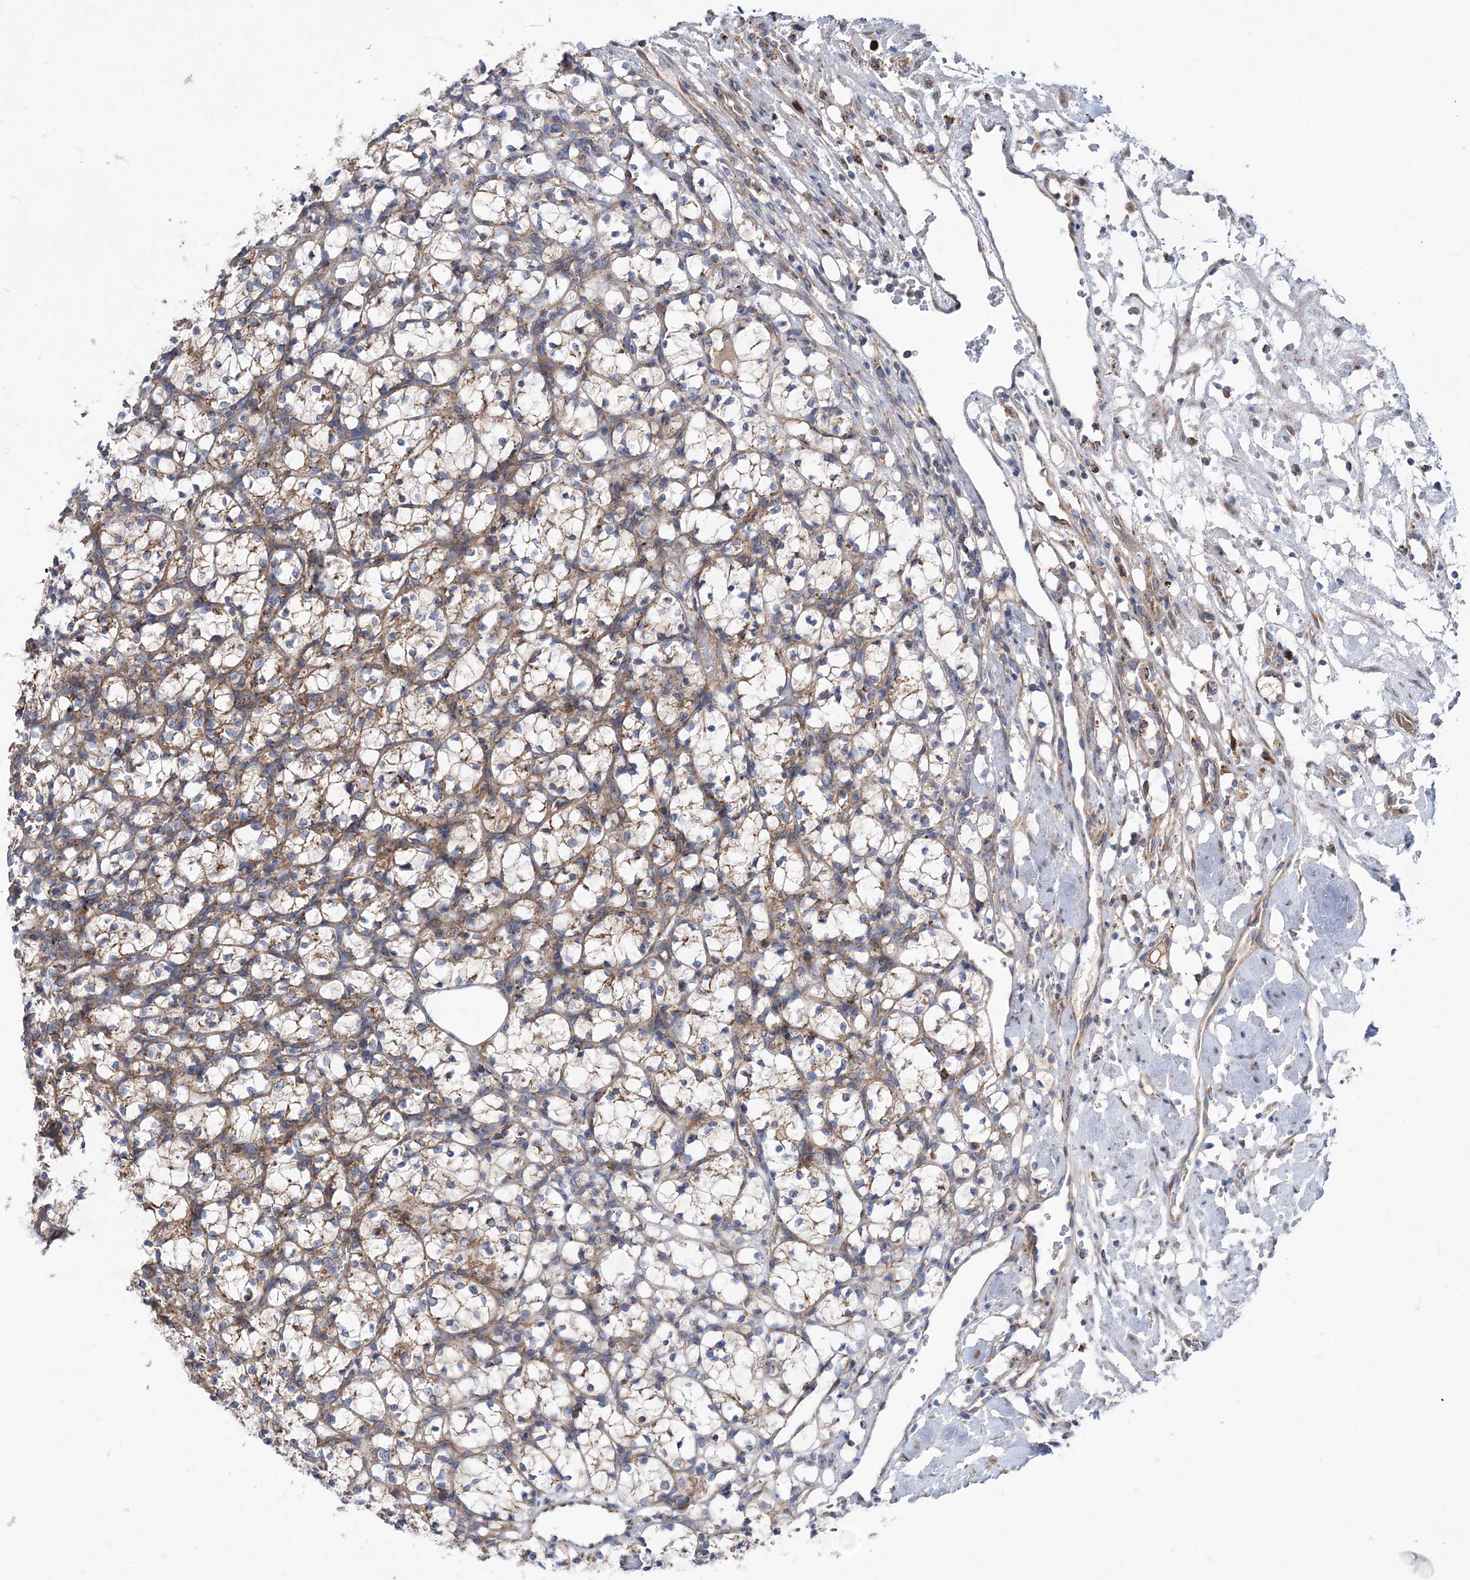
{"staining": {"intensity": "moderate", "quantity": ">75%", "location": "cytoplasmic/membranous"}, "tissue": "renal cancer", "cell_type": "Tumor cells", "image_type": "cancer", "snomed": [{"axis": "morphology", "description": "Adenocarcinoma, NOS"}, {"axis": "topography", "description": "Kidney"}], "caption": "Renal cancer (adenocarcinoma) stained for a protein reveals moderate cytoplasmic/membranous positivity in tumor cells. (brown staining indicates protein expression, while blue staining denotes nuclei).", "gene": "NGLY1", "patient": {"sex": "female", "age": 69}}